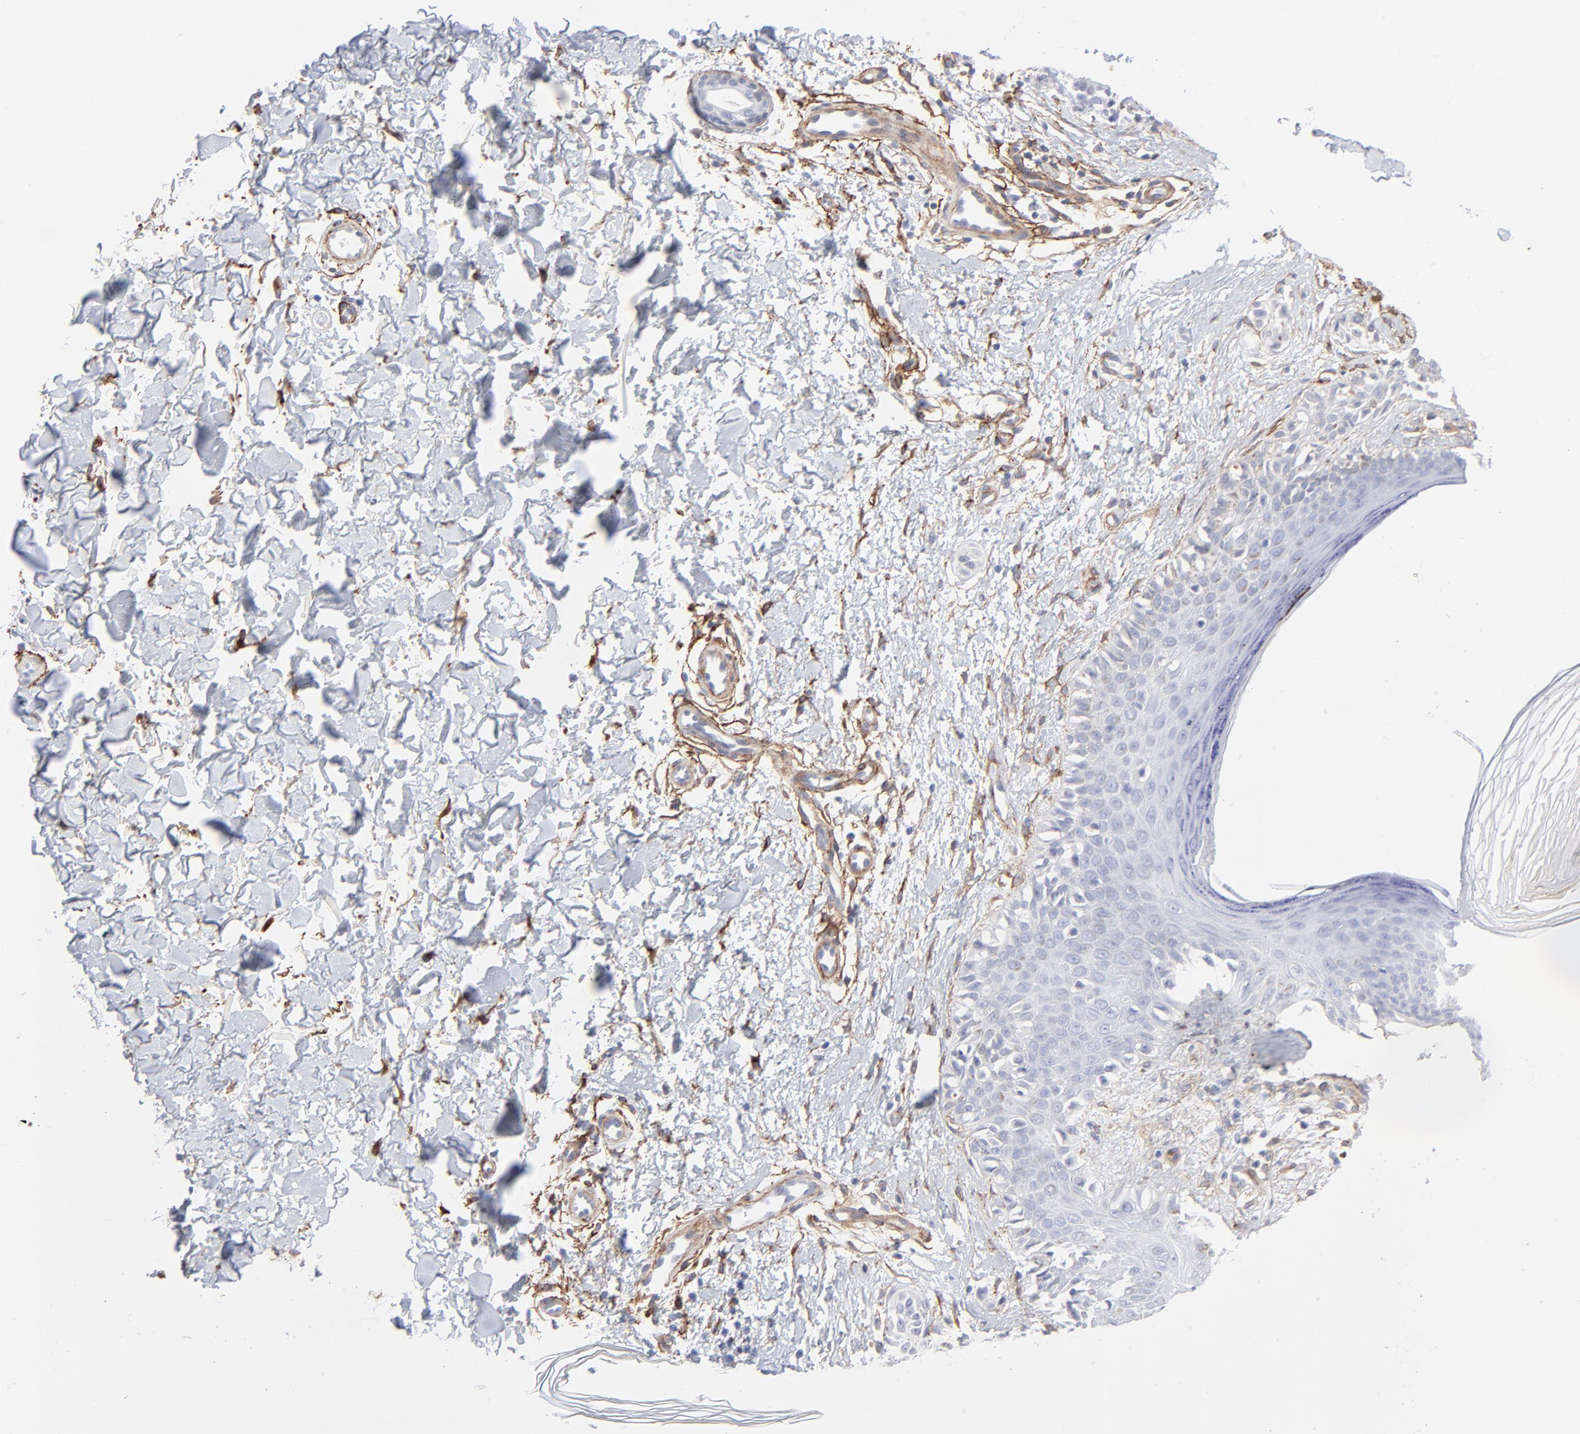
{"staining": {"intensity": "negative", "quantity": "none", "location": "none"}, "tissue": "melanoma", "cell_type": "Tumor cells", "image_type": "cancer", "snomed": [{"axis": "morphology", "description": "Normal tissue, NOS"}, {"axis": "morphology", "description": "Malignant melanoma, NOS"}, {"axis": "topography", "description": "Skin"}], "caption": "Image shows no protein staining in tumor cells of melanoma tissue. The staining was performed using DAB to visualize the protein expression in brown, while the nuclei were stained in blue with hematoxylin (Magnification: 20x).", "gene": "PDGFRB", "patient": {"sex": "male", "age": 83}}